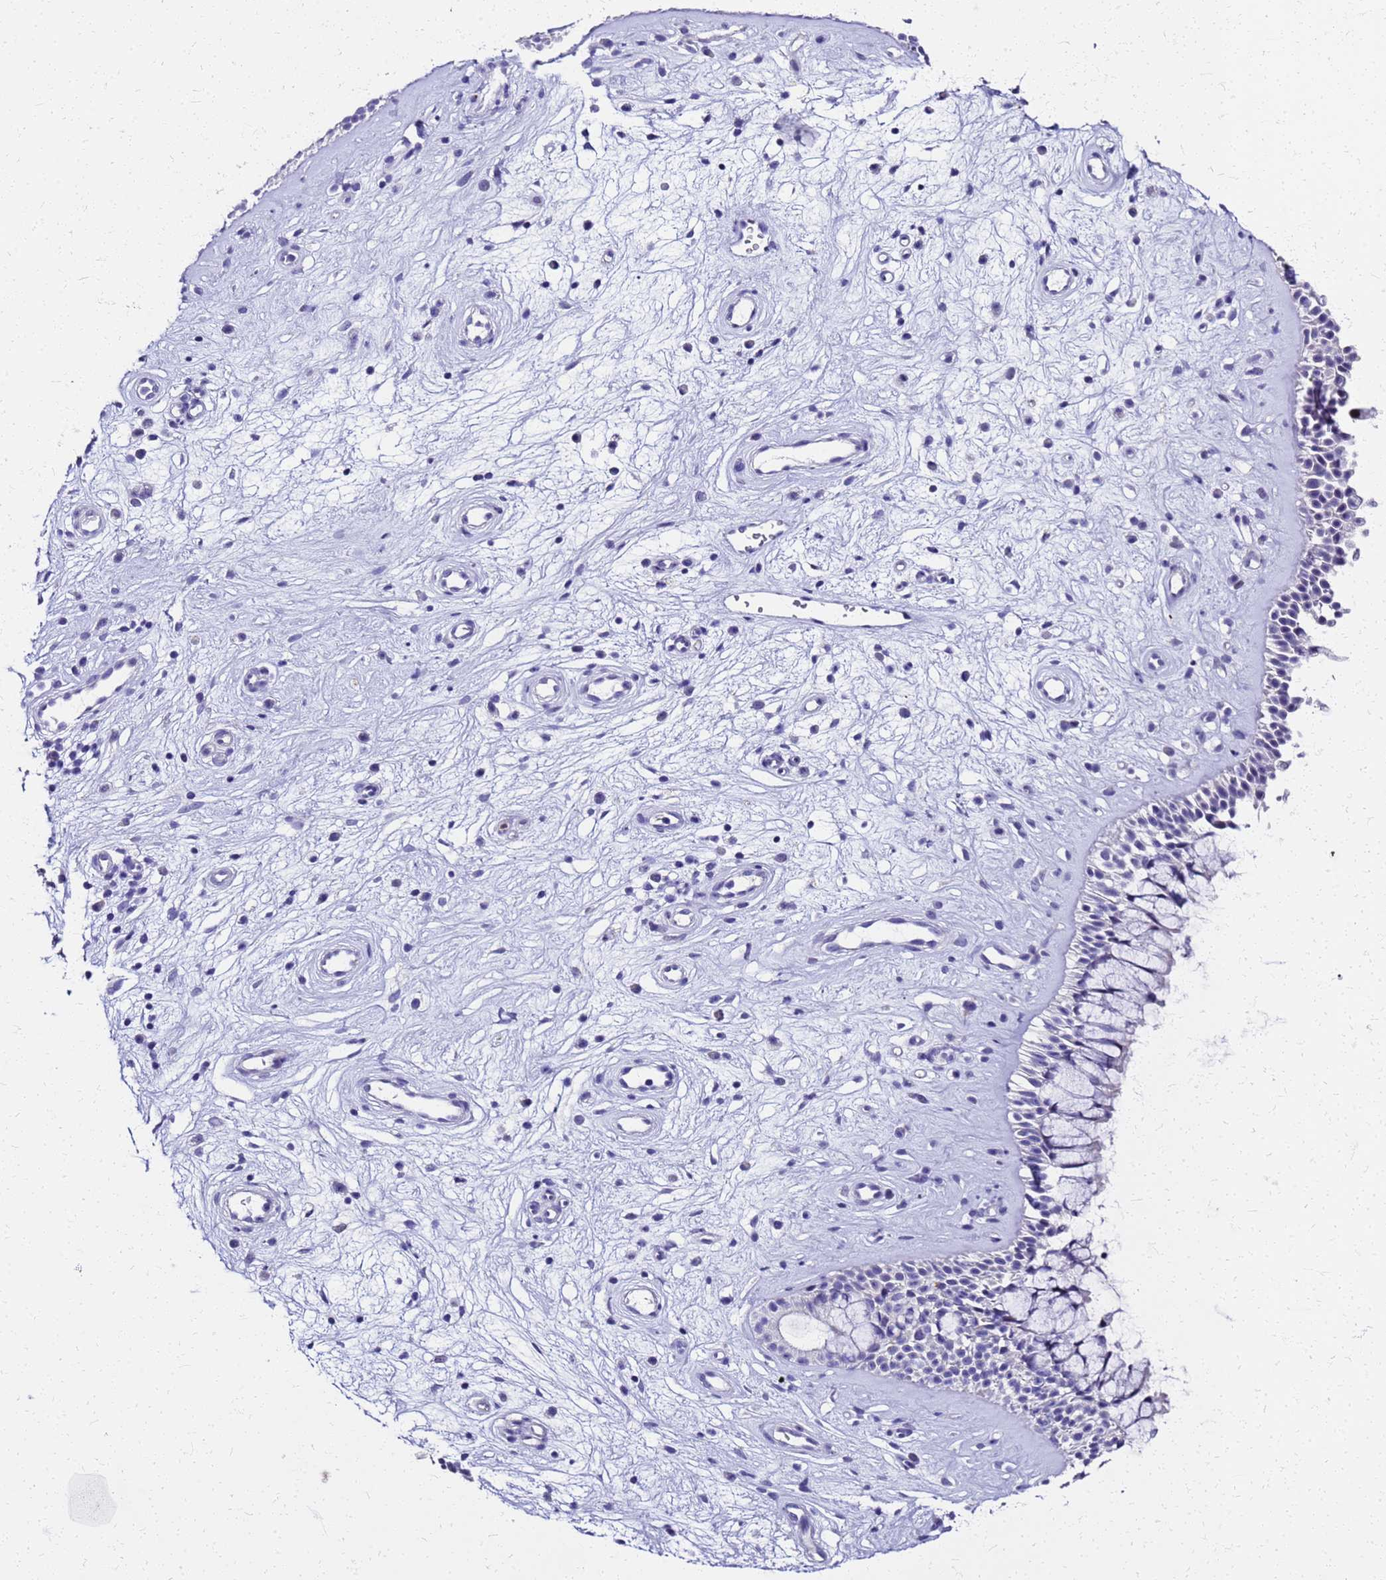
{"staining": {"intensity": "negative", "quantity": "none", "location": "none"}, "tissue": "nasopharynx", "cell_type": "Respiratory epithelial cells", "image_type": "normal", "snomed": [{"axis": "morphology", "description": "Normal tissue, NOS"}, {"axis": "topography", "description": "Nasopharynx"}], "caption": "IHC of normal nasopharynx demonstrates no staining in respiratory epithelial cells. (Brightfield microscopy of DAB (3,3'-diaminobenzidine) immunohistochemistry at high magnification).", "gene": "SMIM21", "patient": {"sex": "male", "age": 32}}